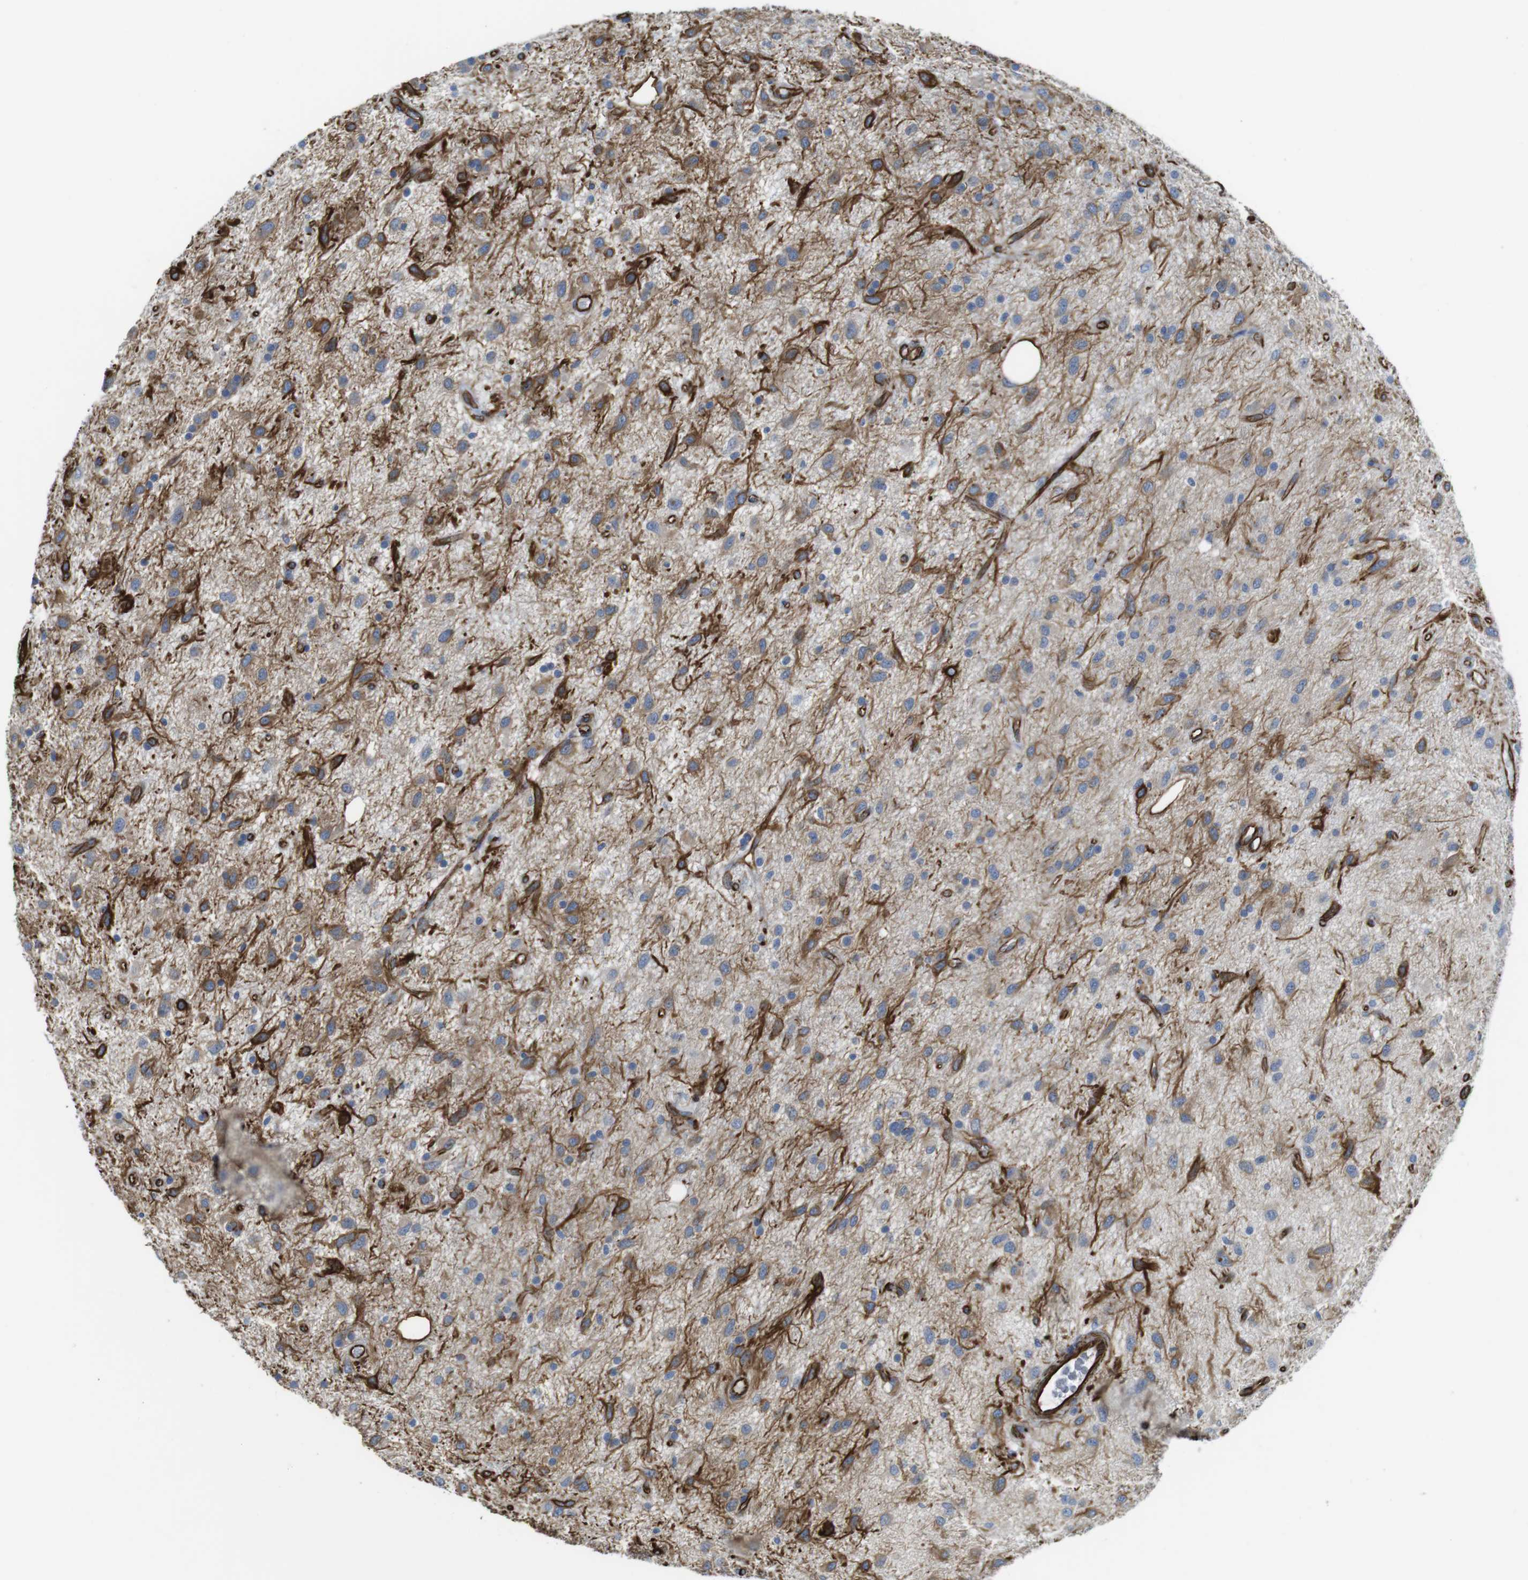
{"staining": {"intensity": "moderate", "quantity": ">75%", "location": "cytoplasmic/membranous"}, "tissue": "glioma", "cell_type": "Tumor cells", "image_type": "cancer", "snomed": [{"axis": "morphology", "description": "Glioma, malignant, Low grade"}, {"axis": "topography", "description": "Brain"}], "caption": "This histopathology image reveals malignant glioma (low-grade) stained with immunohistochemistry to label a protein in brown. The cytoplasmic/membranous of tumor cells show moderate positivity for the protein. Nuclei are counter-stained blue.", "gene": "RALGPS1", "patient": {"sex": "male", "age": 77}}